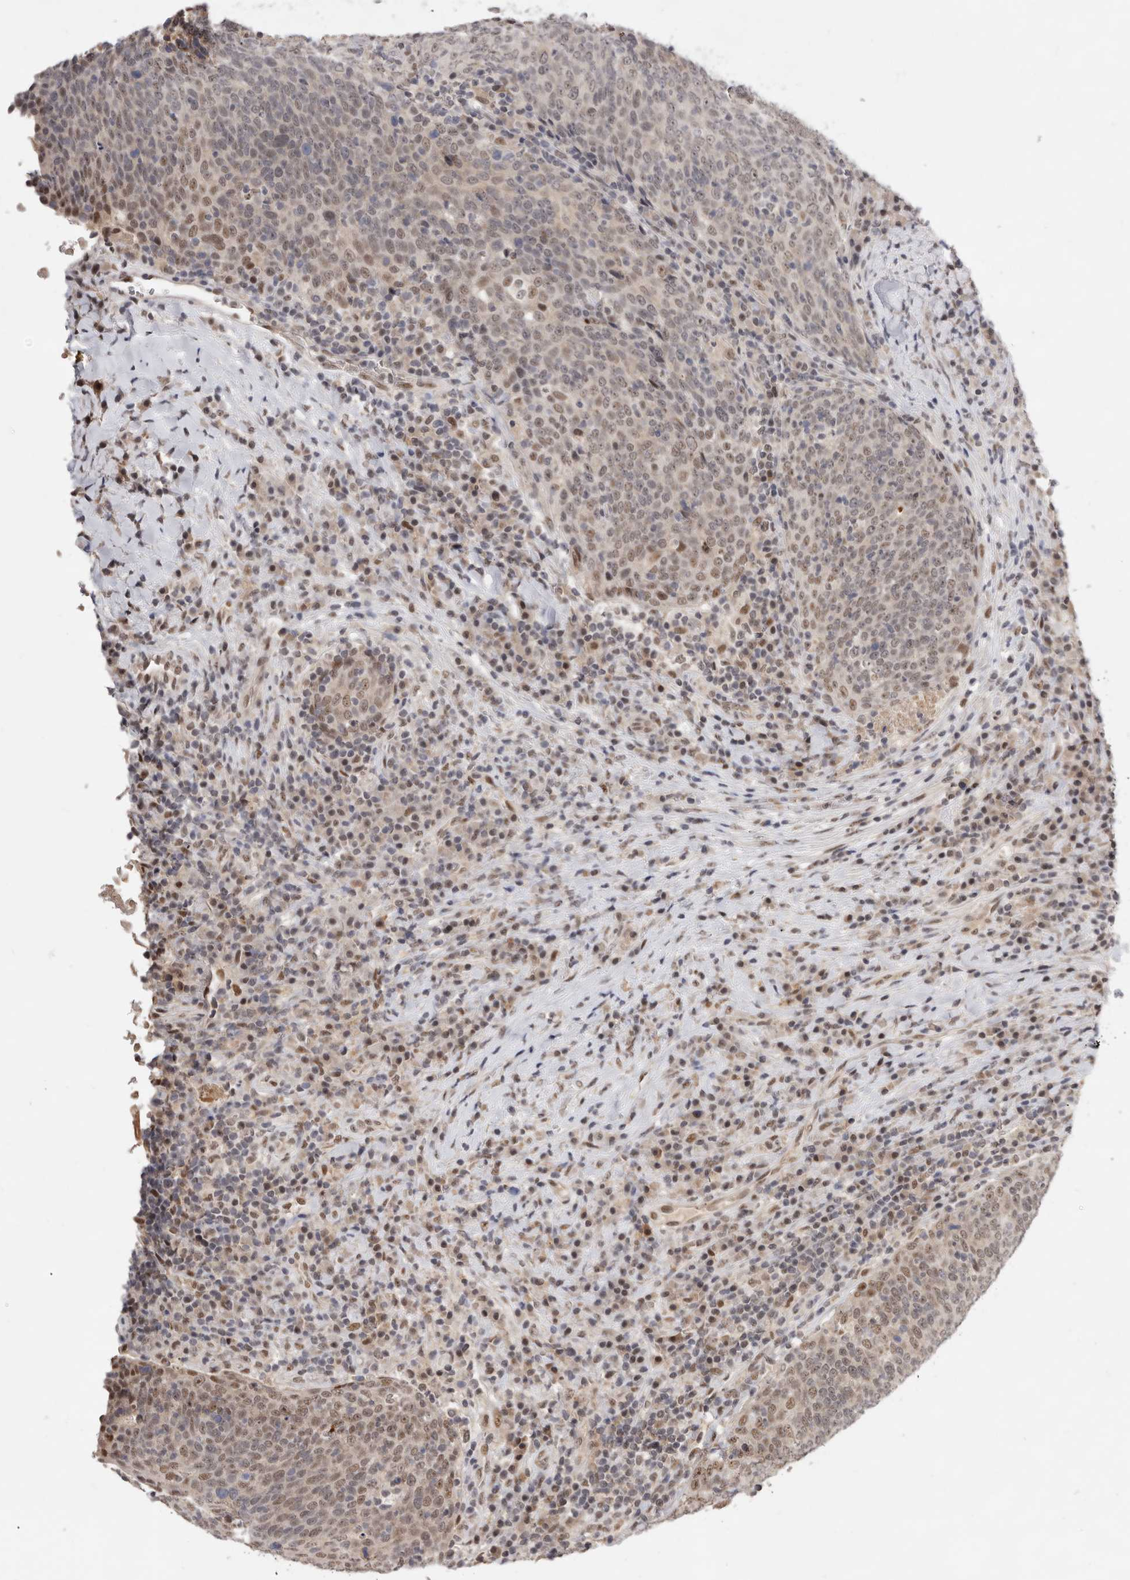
{"staining": {"intensity": "moderate", "quantity": ">75%", "location": "nuclear"}, "tissue": "head and neck cancer", "cell_type": "Tumor cells", "image_type": "cancer", "snomed": [{"axis": "morphology", "description": "Squamous cell carcinoma, NOS"}, {"axis": "morphology", "description": "Squamous cell carcinoma, metastatic, NOS"}, {"axis": "topography", "description": "Lymph node"}, {"axis": "topography", "description": "Head-Neck"}], "caption": "The histopathology image reveals staining of head and neck cancer, revealing moderate nuclear protein staining (brown color) within tumor cells. The protein of interest is shown in brown color, while the nuclei are stained blue.", "gene": "BRCA2", "patient": {"sex": "male", "age": 62}}